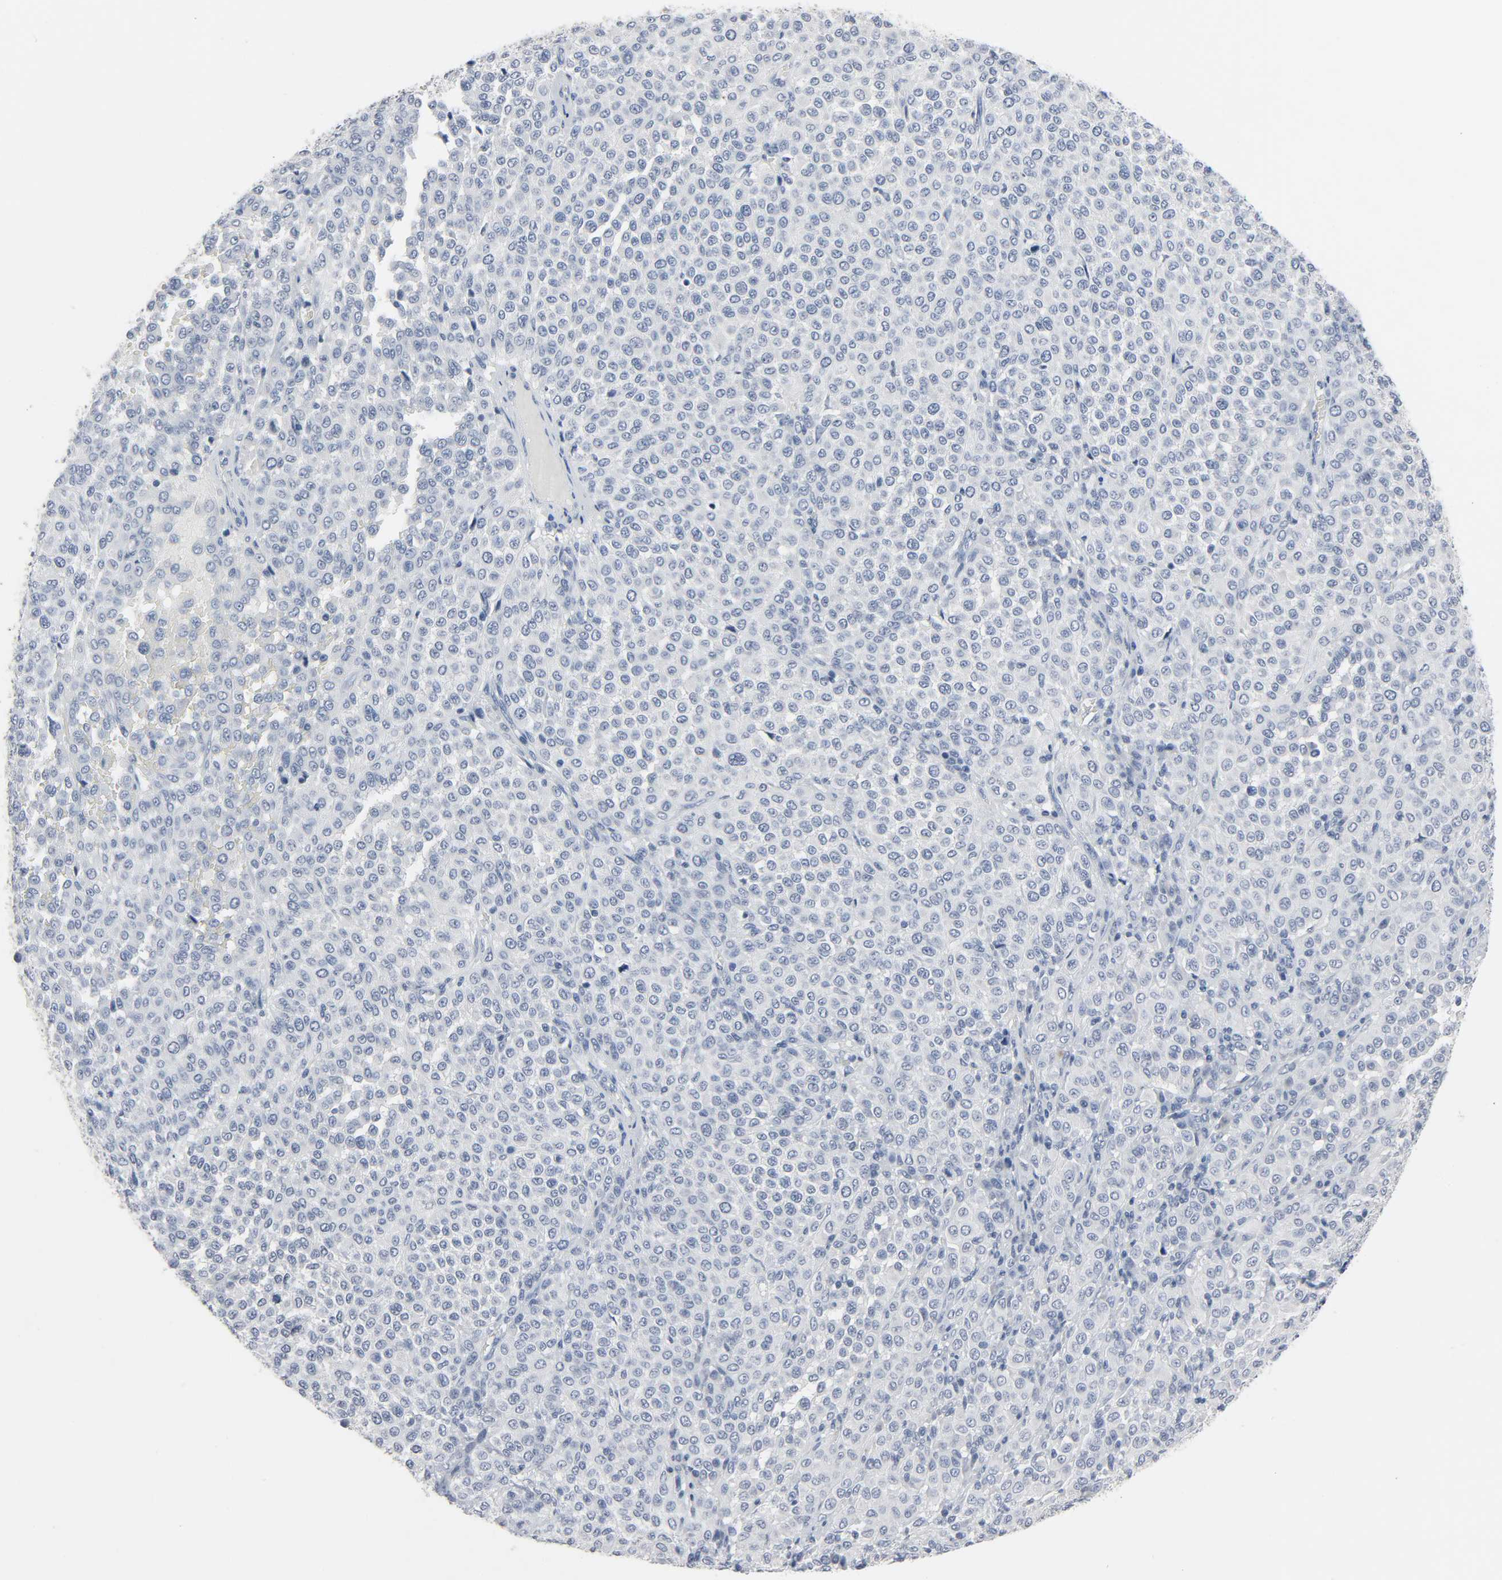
{"staining": {"intensity": "negative", "quantity": "none", "location": "none"}, "tissue": "melanoma", "cell_type": "Tumor cells", "image_type": "cancer", "snomed": [{"axis": "morphology", "description": "Malignant melanoma, Metastatic site"}, {"axis": "topography", "description": "Pancreas"}], "caption": "A high-resolution histopathology image shows IHC staining of melanoma, which shows no significant positivity in tumor cells.", "gene": "FBLN5", "patient": {"sex": "female", "age": 30}}